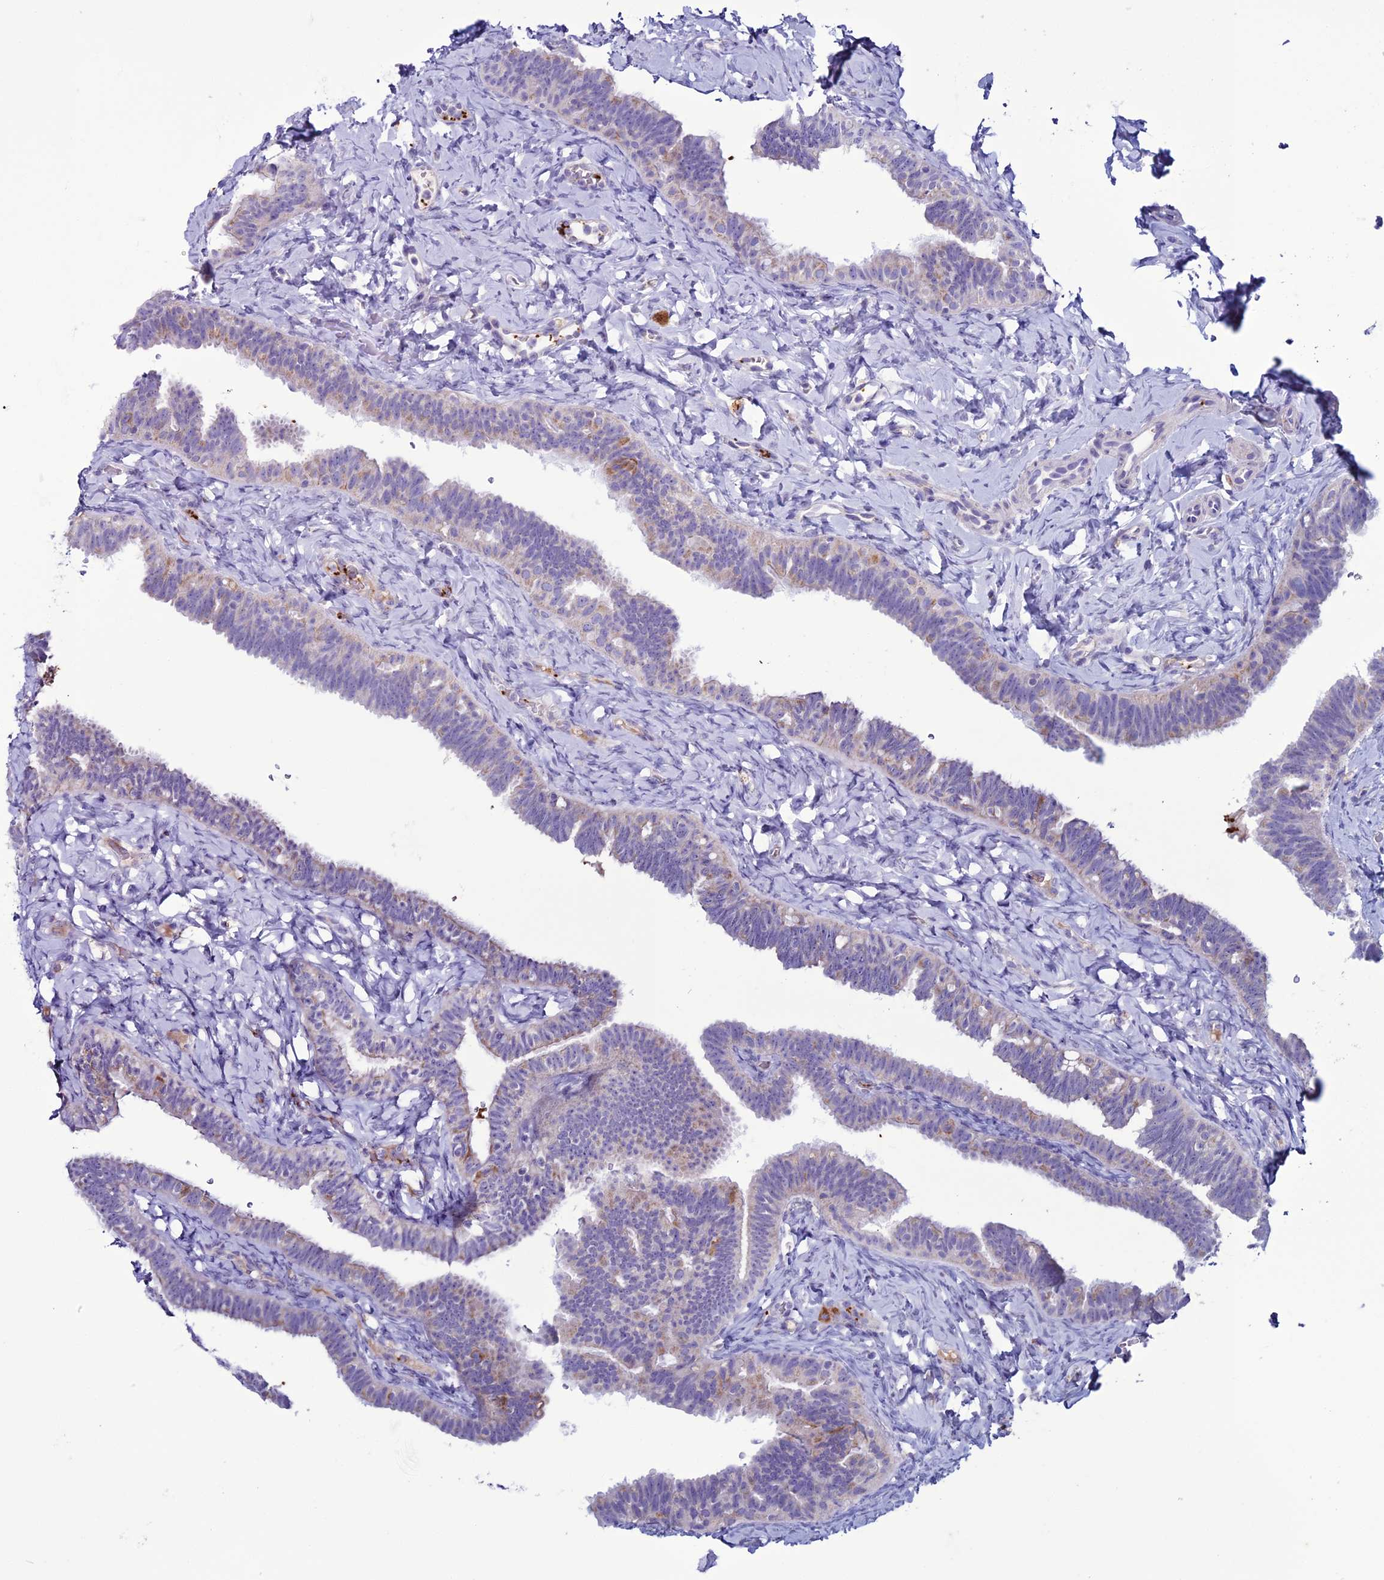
{"staining": {"intensity": "moderate", "quantity": "<25%", "location": "cytoplasmic/membranous"}, "tissue": "fallopian tube", "cell_type": "Glandular cells", "image_type": "normal", "snomed": [{"axis": "morphology", "description": "Normal tissue, NOS"}, {"axis": "topography", "description": "Fallopian tube"}], "caption": "Benign fallopian tube reveals moderate cytoplasmic/membranous staining in approximately <25% of glandular cells, visualized by immunohistochemistry. Immunohistochemistry stains the protein in brown and the nuclei are stained blue.", "gene": "C21orf140", "patient": {"sex": "female", "age": 65}}